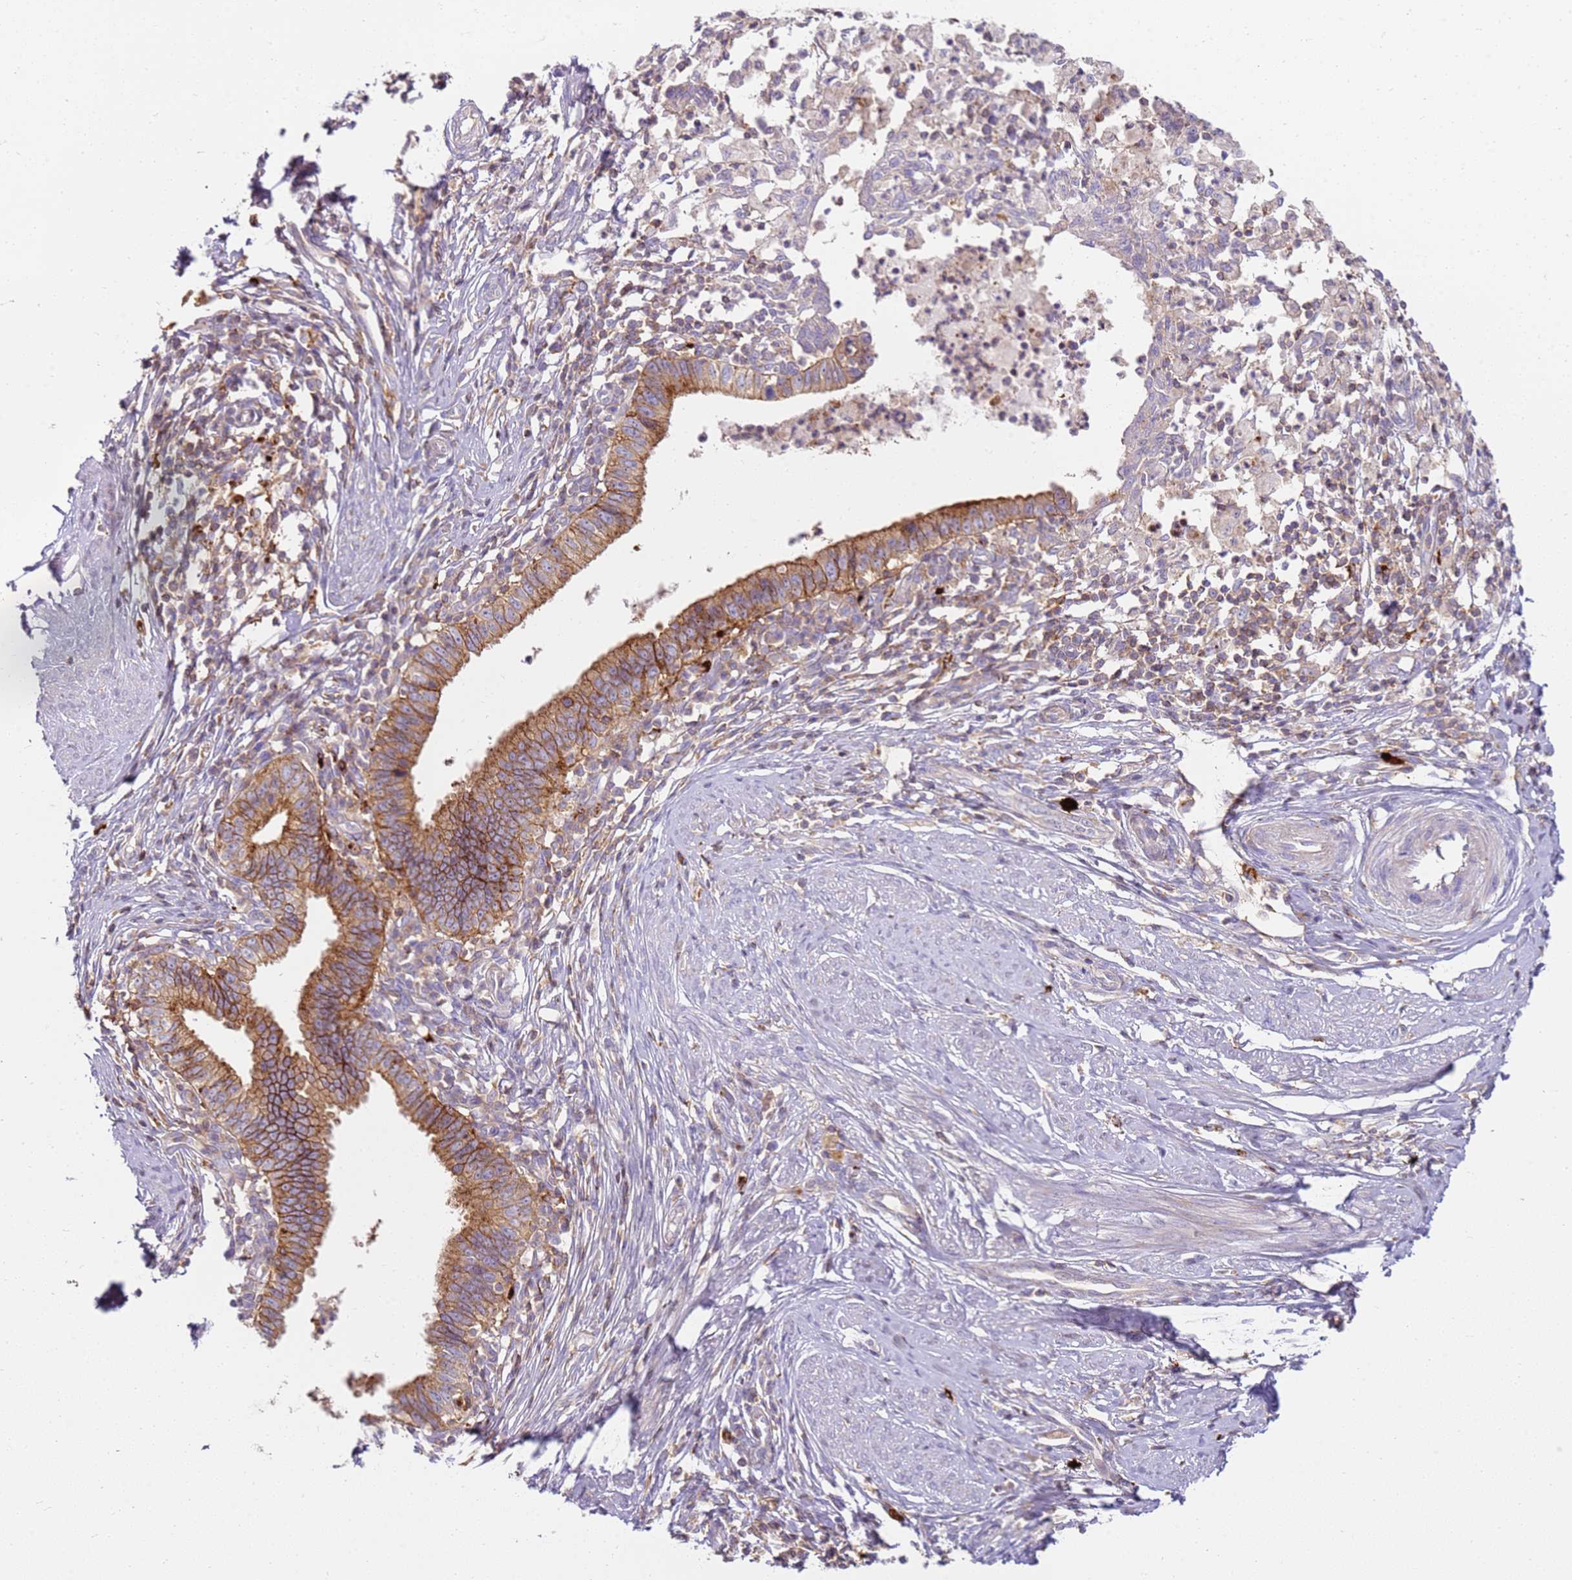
{"staining": {"intensity": "moderate", "quantity": ">75%", "location": "cytoplasmic/membranous"}, "tissue": "cervical cancer", "cell_type": "Tumor cells", "image_type": "cancer", "snomed": [{"axis": "morphology", "description": "Adenocarcinoma, NOS"}, {"axis": "topography", "description": "Cervix"}], "caption": "Adenocarcinoma (cervical) stained with DAB immunohistochemistry shows medium levels of moderate cytoplasmic/membranous expression in about >75% of tumor cells. The staining is performed using DAB (3,3'-diaminobenzidine) brown chromogen to label protein expression. The nuclei are counter-stained blue using hematoxylin.", "gene": "FPR1", "patient": {"sex": "female", "age": 36}}